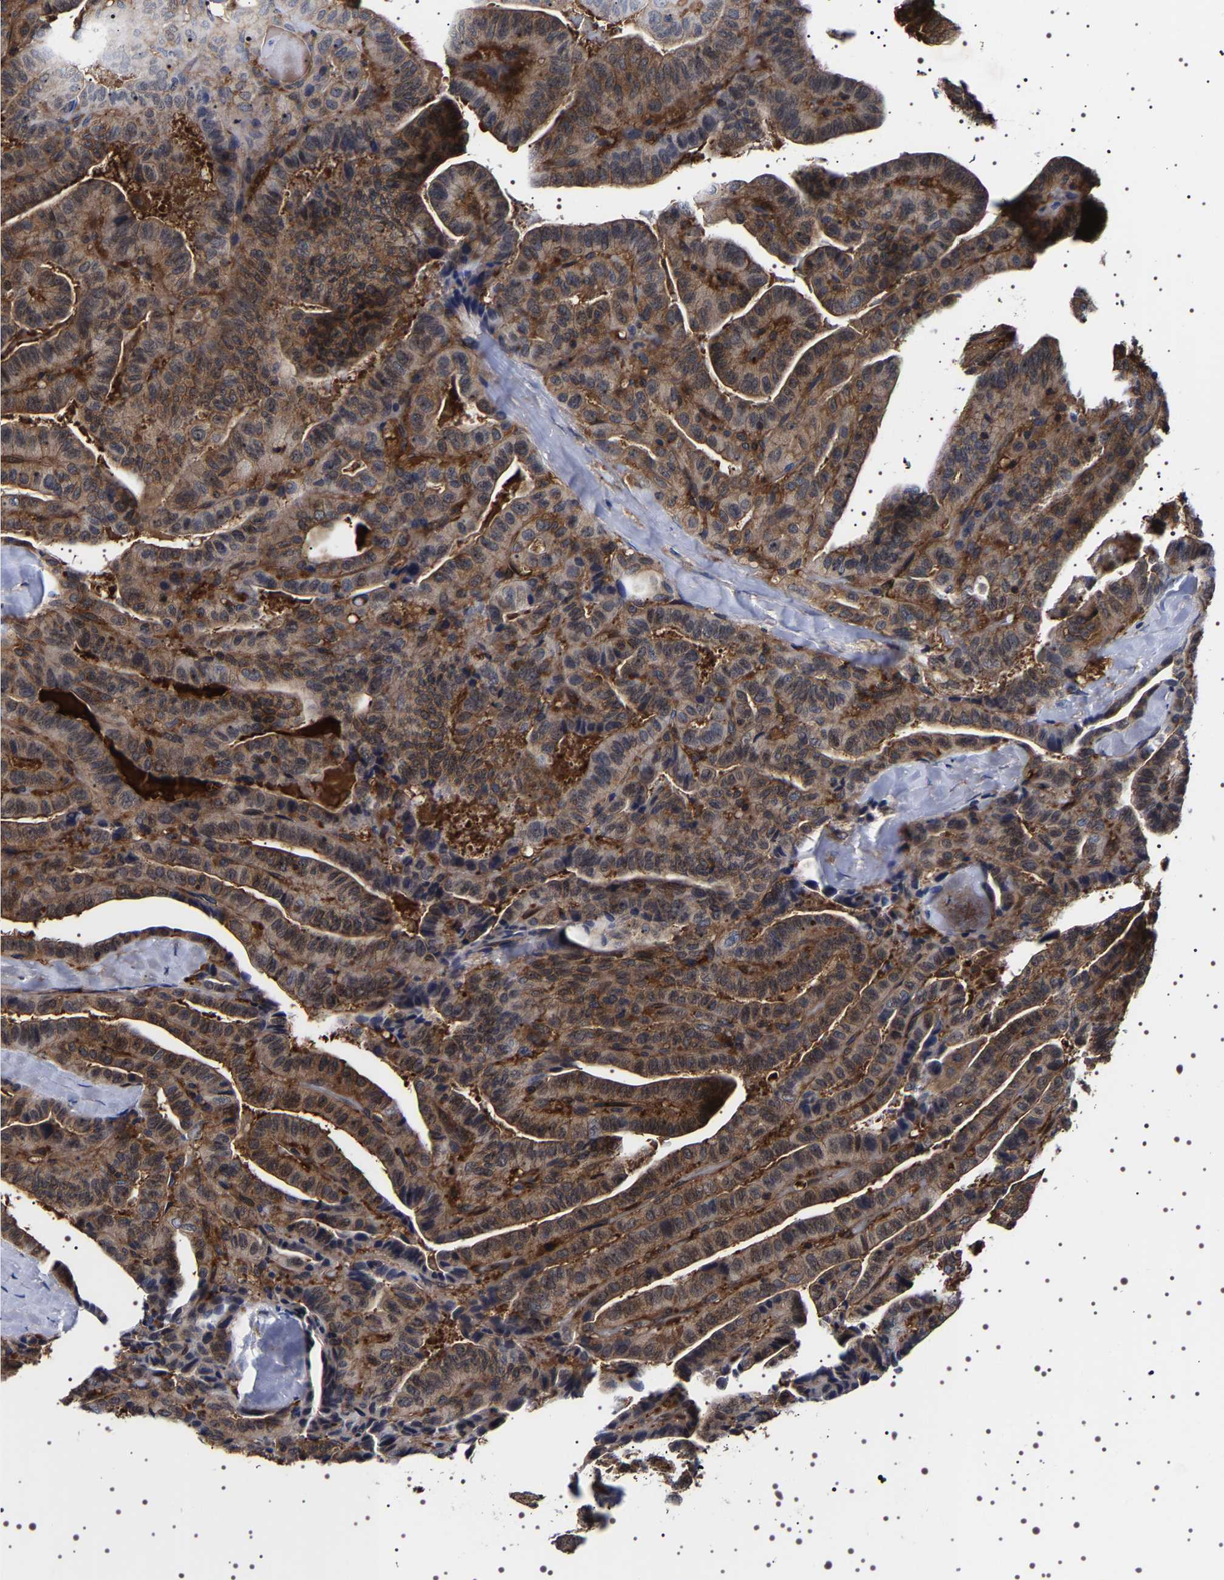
{"staining": {"intensity": "moderate", "quantity": ">75%", "location": "cytoplasmic/membranous"}, "tissue": "thyroid cancer", "cell_type": "Tumor cells", "image_type": "cancer", "snomed": [{"axis": "morphology", "description": "Papillary adenocarcinoma, NOS"}, {"axis": "topography", "description": "Thyroid gland"}], "caption": "Moderate cytoplasmic/membranous staining for a protein is present in about >75% of tumor cells of papillary adenocarcinoma (thyroid) using immunohistochemistry (IHC).", "gene": "DARS1", "patient": {"sex": "male", "age": 77}}